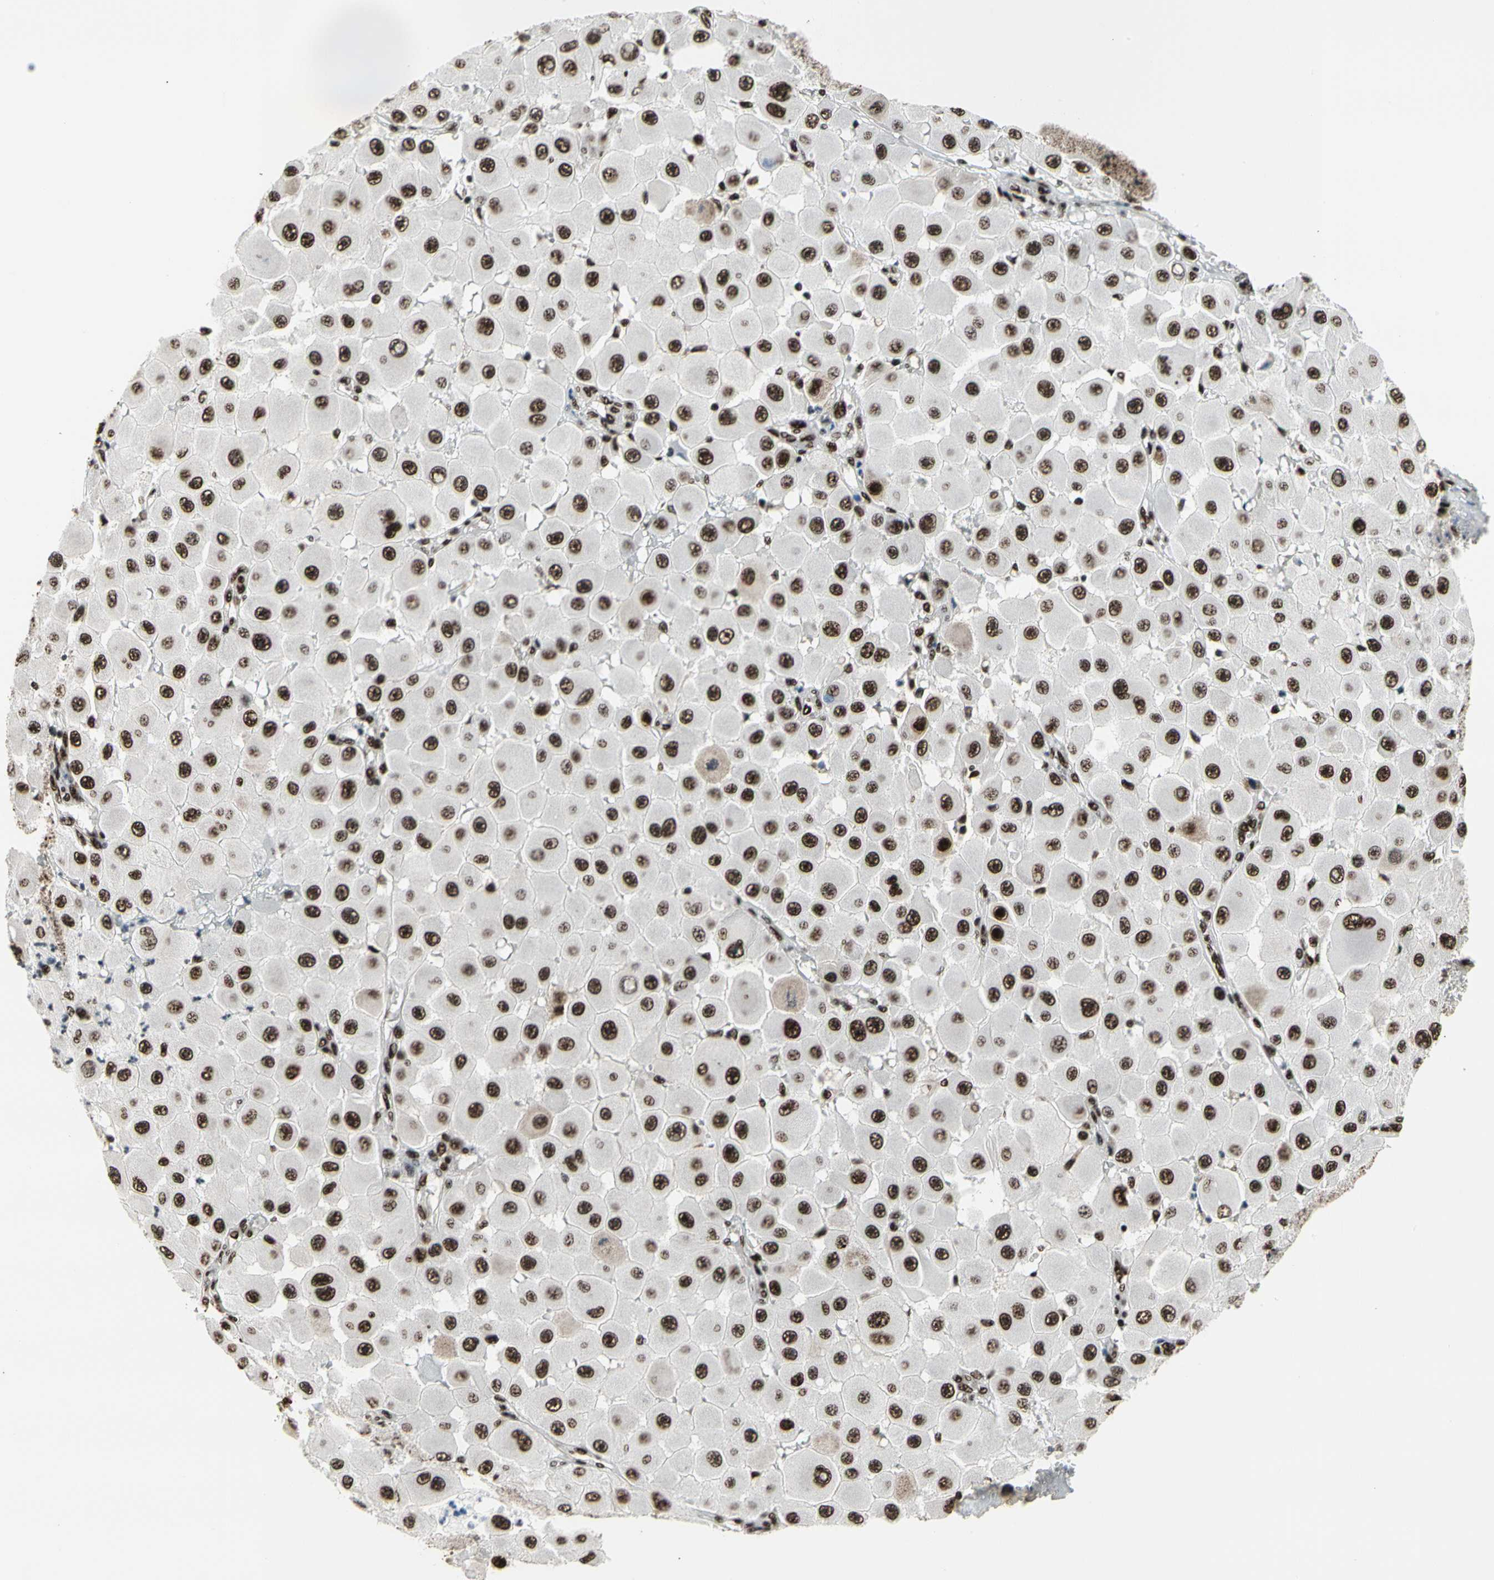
{"staining": {"intensity": "strong", "quantity": ">75%", "location": "nuclear"}, "tissue": "melanoma", "cell_type": "Tumor cells", "image_type": "cancer", "snomed": [{"axis": "morphology", "description": "Malignant melanoma, NOS"}, {"axis": "topography", "description": "Skin"}], "caption": "There is high levels of strong nuclear expression in tumor cells of malignant melanoma, as demonstrated by immunohistochemical staining (brown color).", "gene": "SRSF11", "patient": {"sex": "female", "age": 81}}